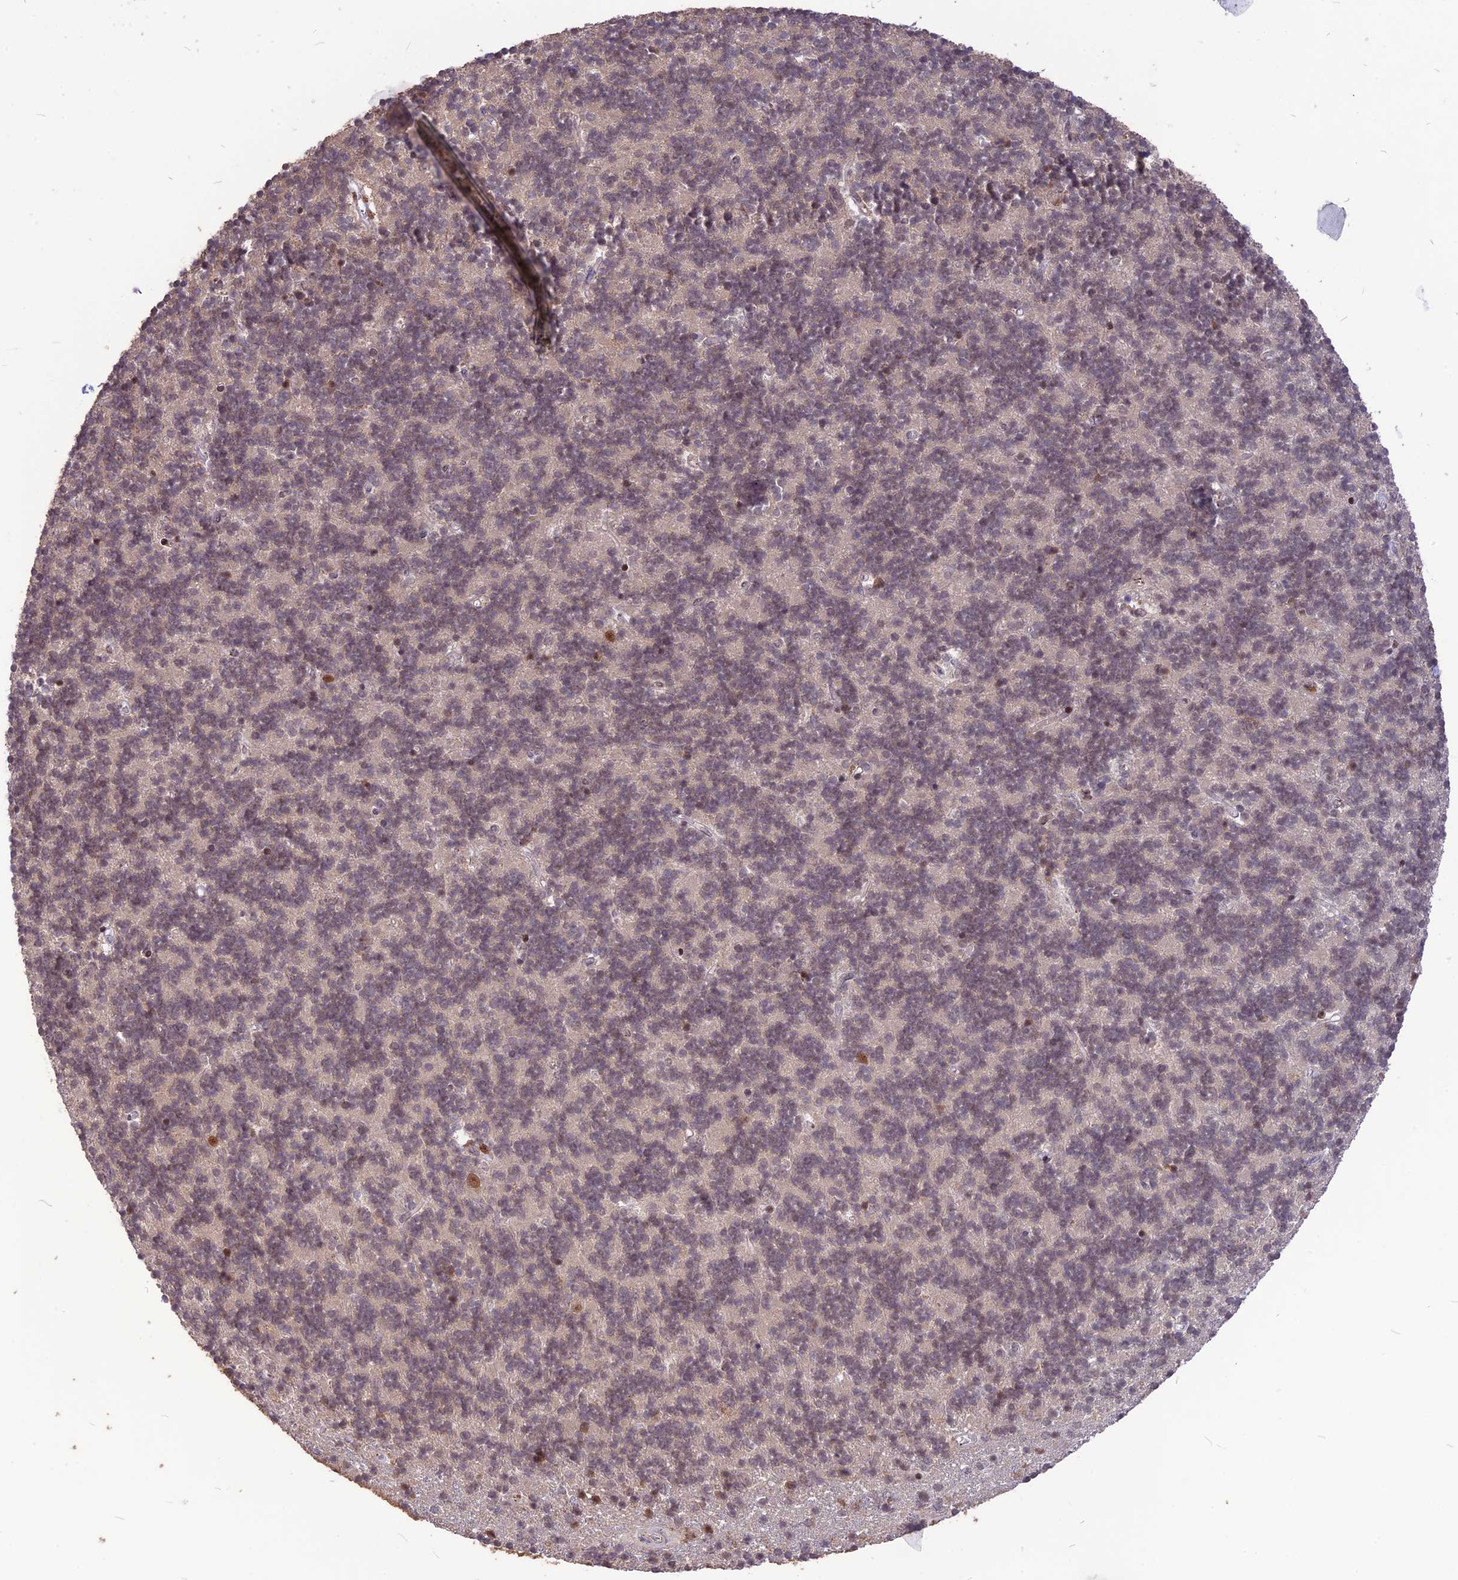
{"staining": {"intensity": "weak", "quantity": "25%-75%", "location": "nuclear"}, "tissue": "cerebellum", "cell_type": "Cells in granular layer", "image_type": "normal", "snomed": [{"axis": "morphology", "description": "Normal tissue, NOS"}, {"axis": "topography", "description": "Cerebellum"}], "caption": "Protein staining of benign cerebellum demonstrates weak nuclear positivity in approximately 25%-75% of cells in granular layer. (DAB (3,3'-diaminobenzidine) IHC, brown staining for protein, blue staining for nuclei).", "gene": "DIS3", "patient": {"sex": "male", "age": 54}}